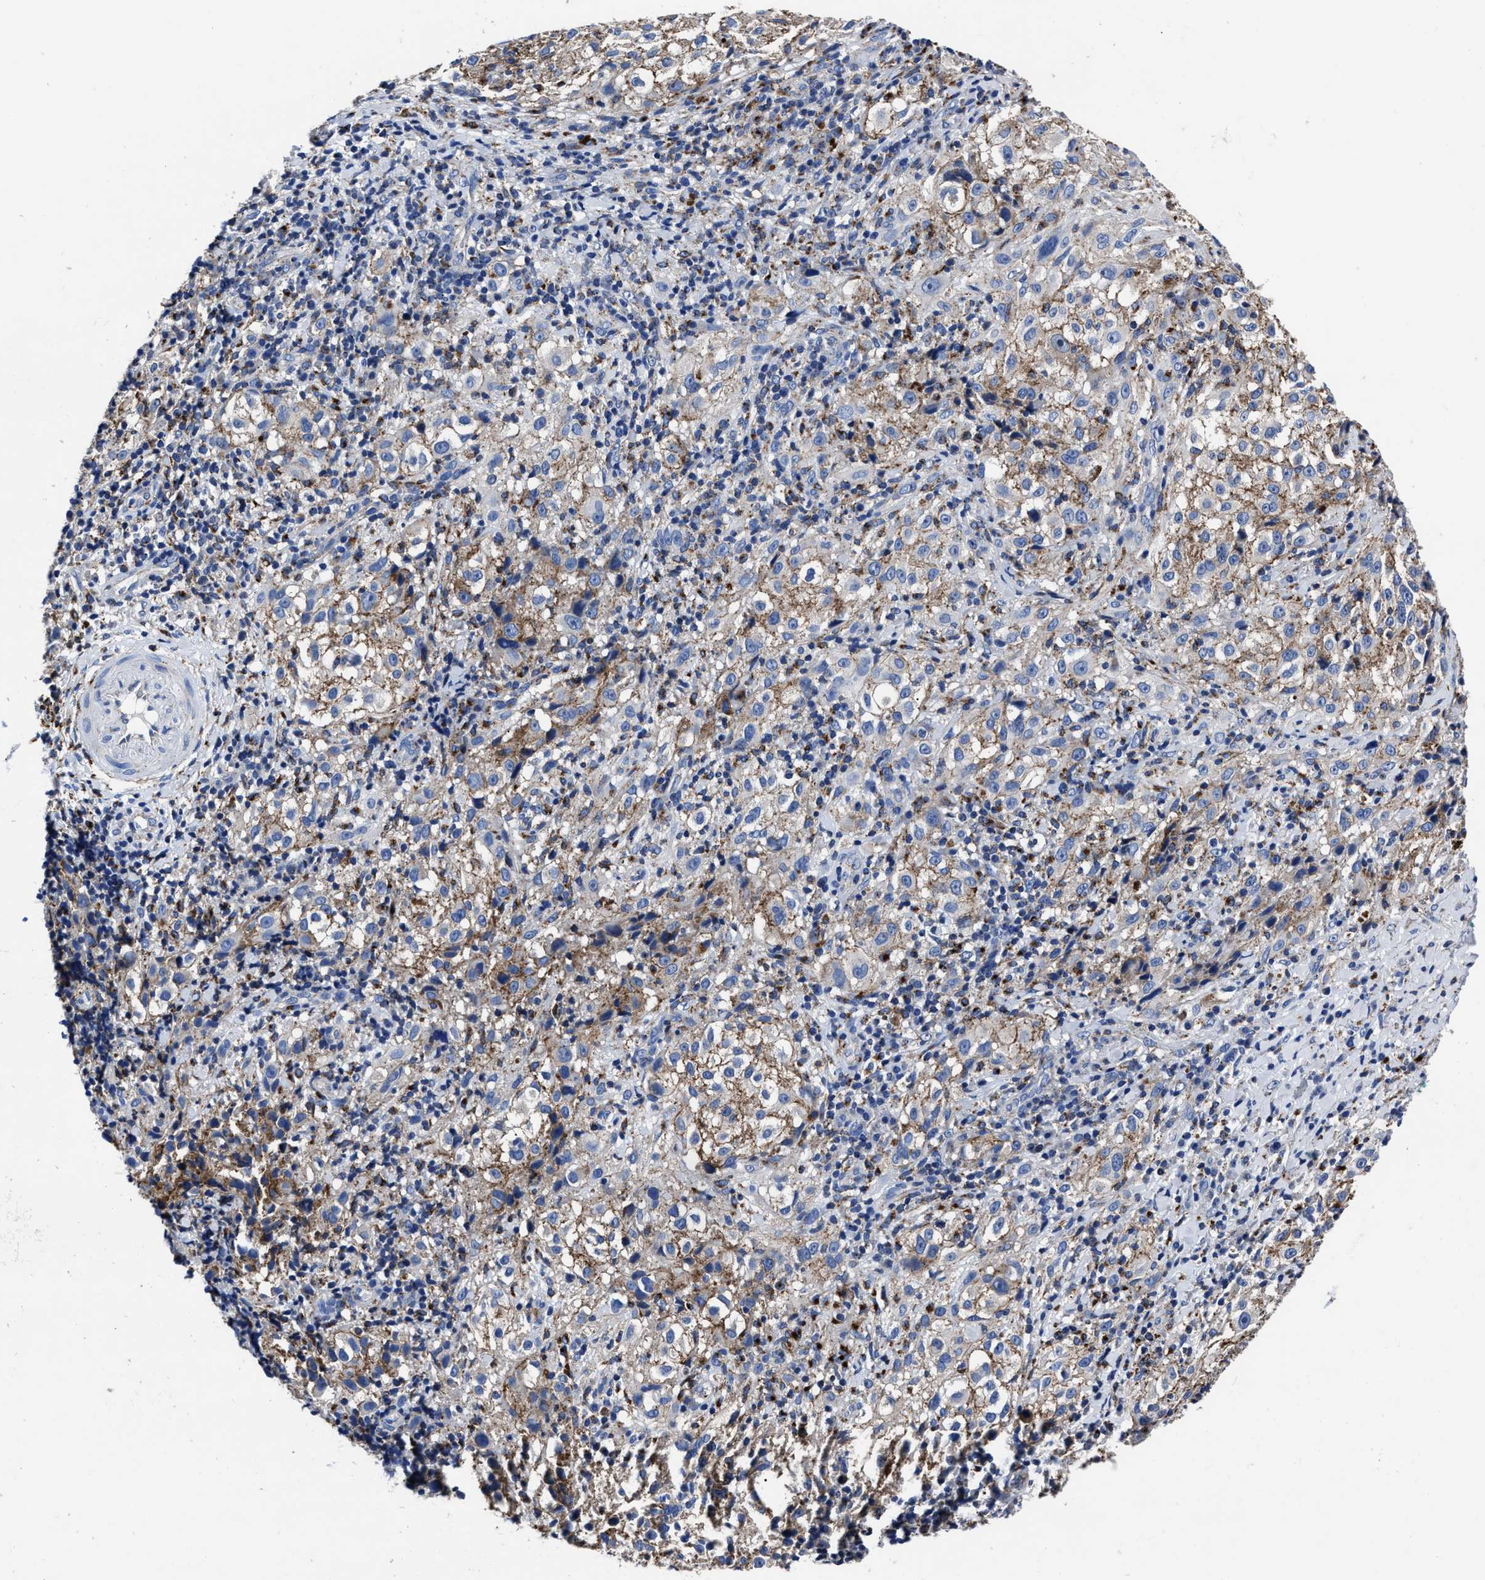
{"staining": {"intensity": "moderate", "quantity": "<25%", "location": "cytoplasmic/membranous"}, "tissue": "melanoma", "cell_type": "Tumor cells", "image_type": "cancer", "snomed": [{"axis": "morphology", "description": "Necrosis, NOS"}, {"axis": "morphology", "description": "Malignant melanoma, NOS"}, {"axis": "topography", "description": "Skin"}], "caption": "Melanoma stained with a brown dye shows moderate cytoplasmic/membranous positive positivity in approximately <25% of tumor cells.", "gene": "LAMTOR4", "patient": {"sex": "female", "age": 87}}